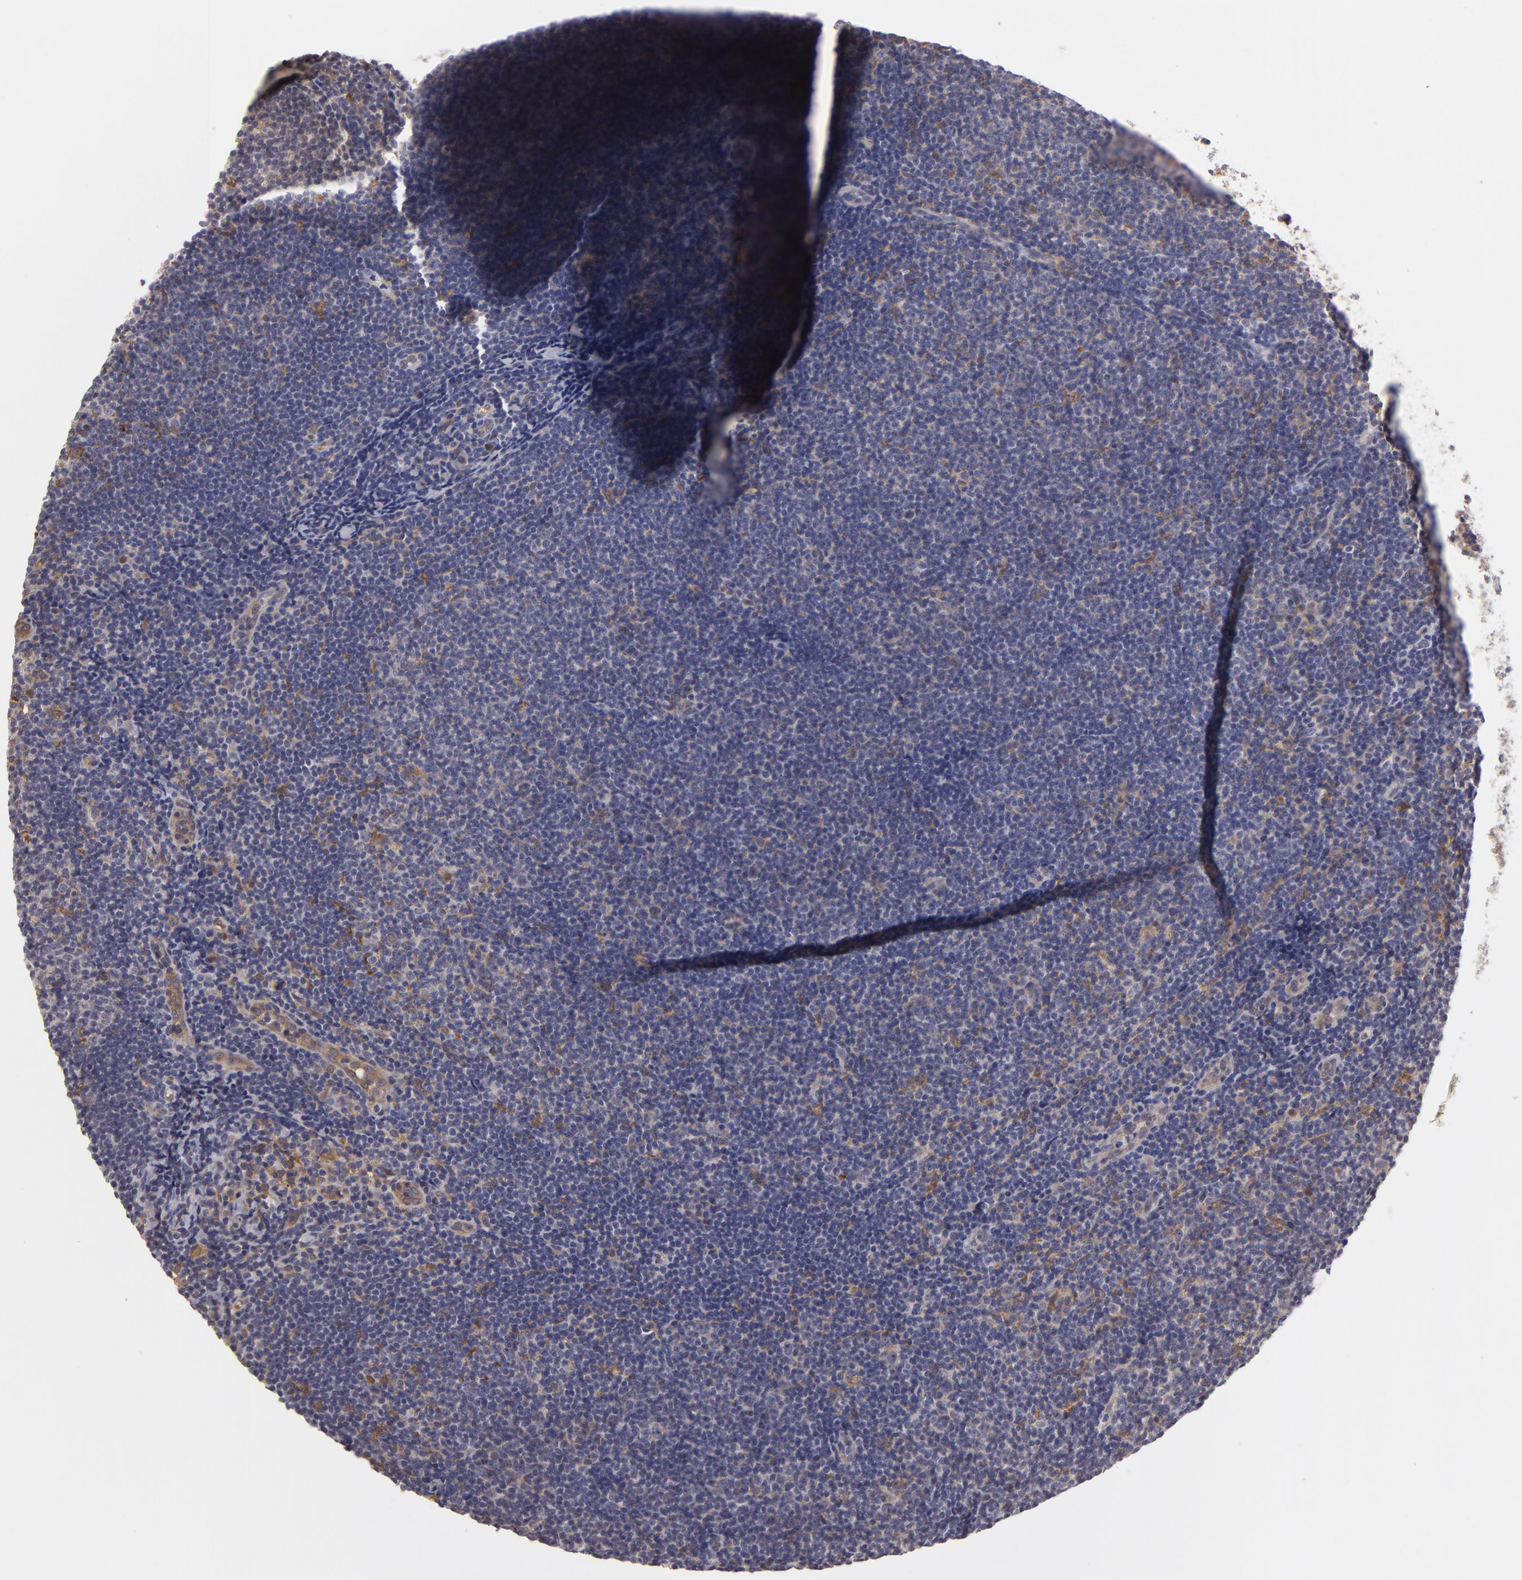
{"staining": {"intensity": "moderate", "quantity": "<25%", "location": "cytoplasmic/membranous"}, "tissue": "lymphoma", "cell_type": "Tumor cells", "image_type": "cancer", "snomed": [{"axis": "morphology", "description": "Malignant lymphoma, non-Hodgkin's type, Low grade"}, {"axis": "topography", "description": "Lymph node"}], "caption": "Malignant lymphoma, non-Hodgkin's type (low-grade) stained with DAB IHC reveals low levels of moderate cytoplasmic/membranous positivity in approximately <25% of tumor cells.", "gene": "ZNF229", "patient": {"sex": "male", "age": 49}}